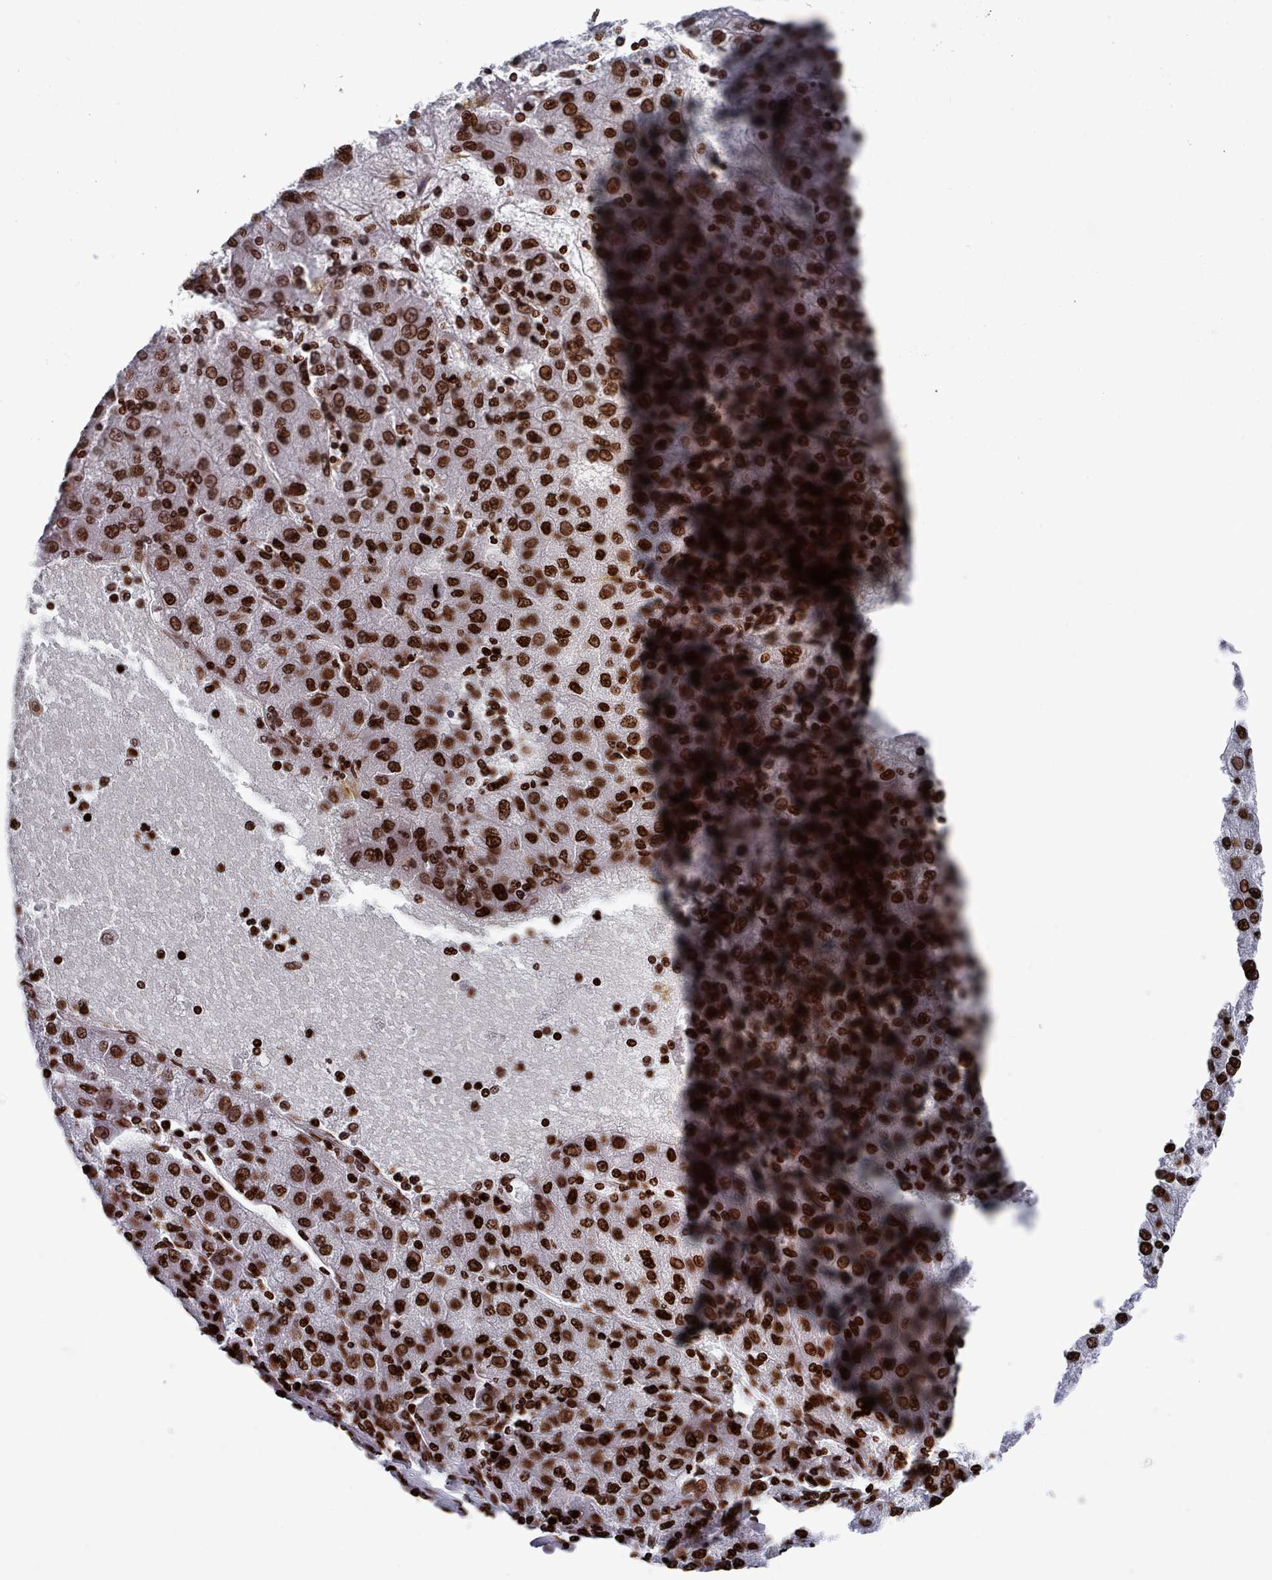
{"staining": {"intensity": "strong", "quantity": ">75%", "location": "nuclear"}, "tissue": "liver cancer", "cell_type": "Tumor cells", "image_type": "cancer", "snomed": [{"axis": "morphology", "description": "Carcinoma, Hepatocellular, NOS"}, {"axis": "topography", "description": "Liver"}], "caption": "The micrograph exhibits immunohistochemical staining of liver hepatocellular carcinoma. There is strong nuclear positivity is seen in about >75% of tumor cells.", "gene": "PCDHB12", "patient": {"sex": "male", "age": 72}}